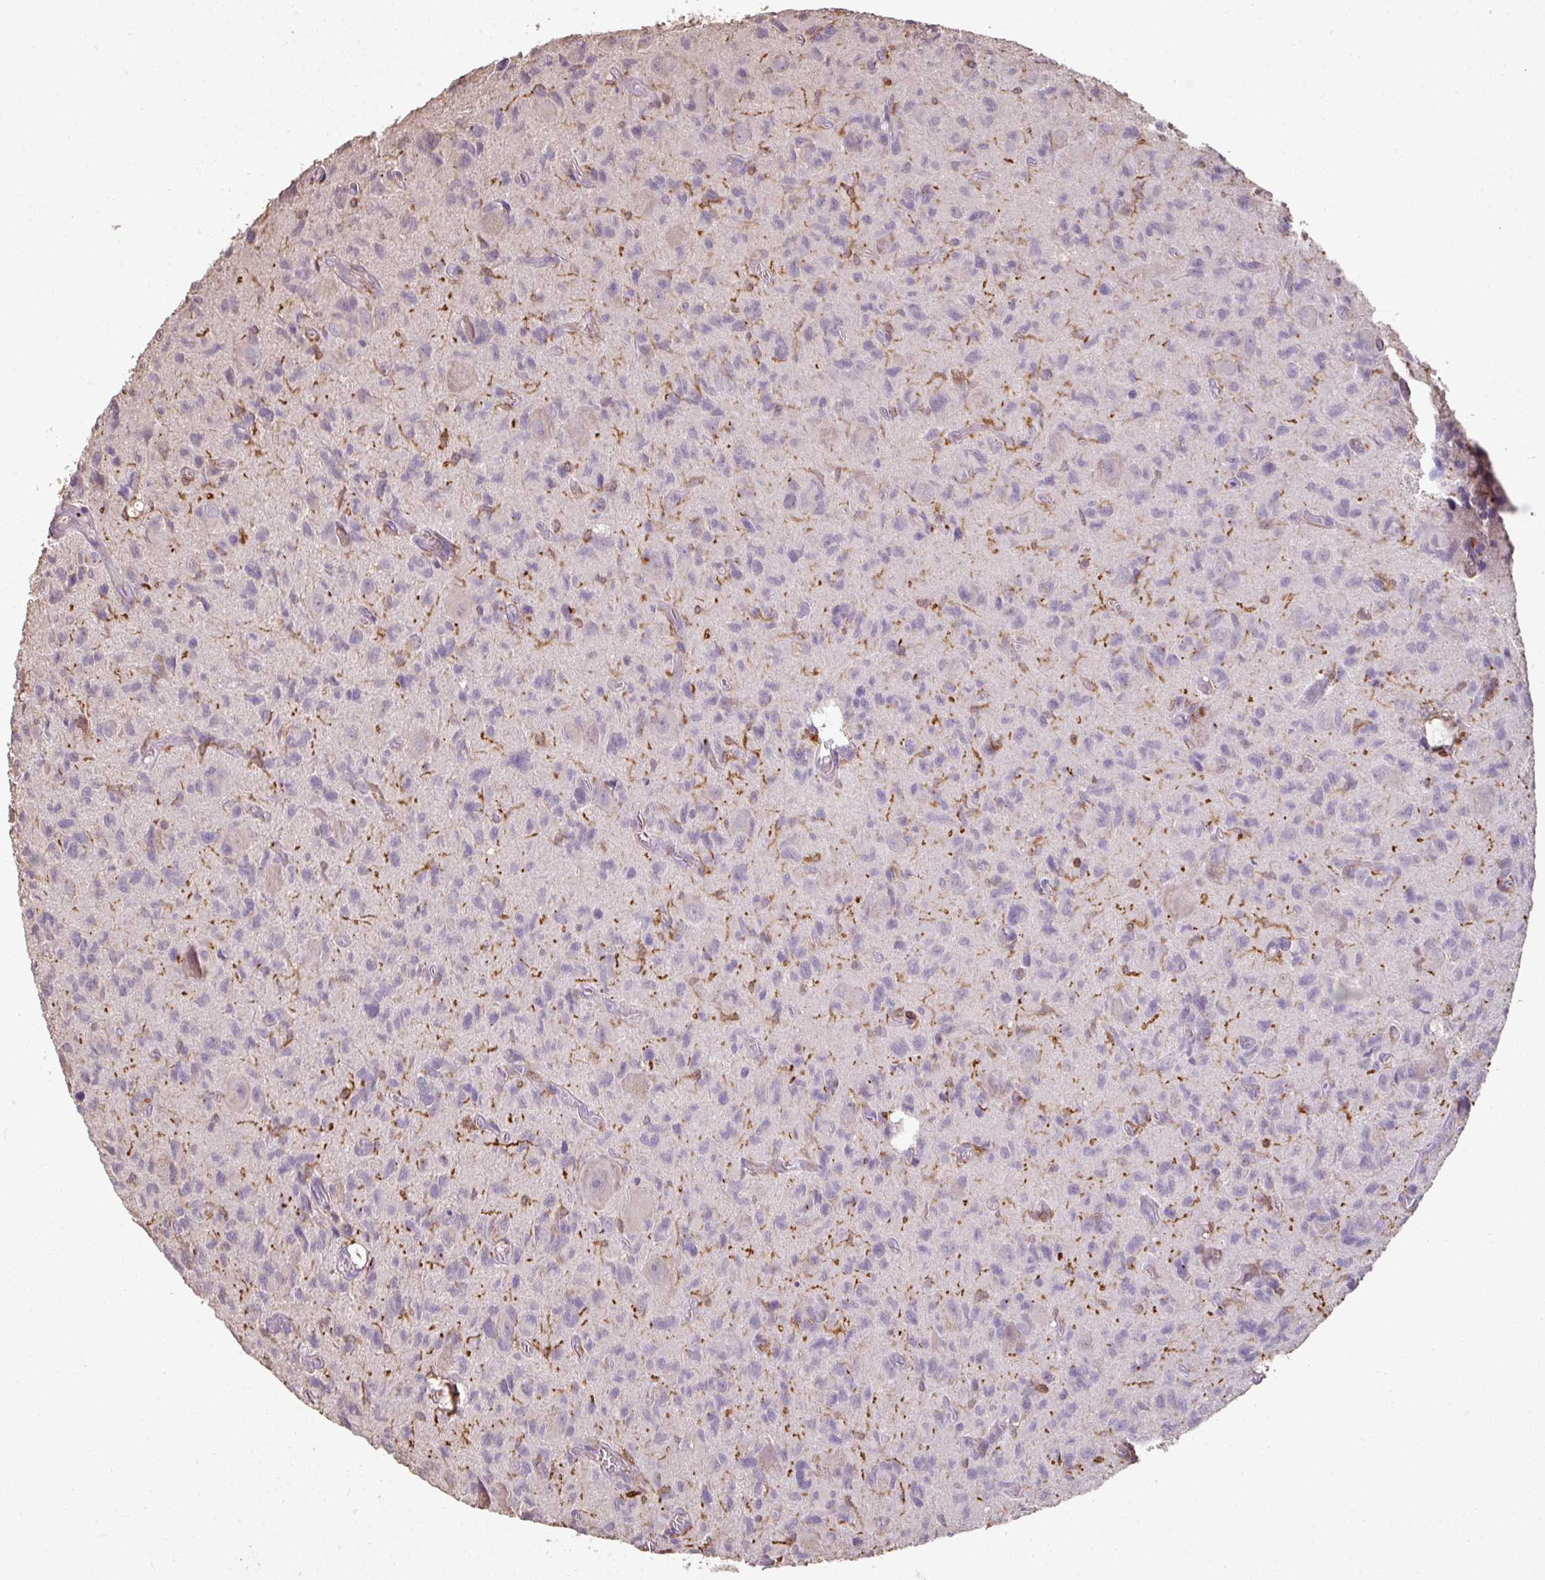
{"staining": {"intensity": "negative", "quantity": "none", "location": "none"}, "tissue": "glioma", "cell_type": "Tumor cells", "image_type": "cancer", "snomed": [{"axis": "morphology", "description": "Glioma, malignant, High grade"}, {"axis": "topography", "description": "Brain"}], "caption": "Image shows no protein expression in tumor cells of glioma tissue.", "gene": "OLFML2B", "patient": {"sex": "male", "age": 76}}